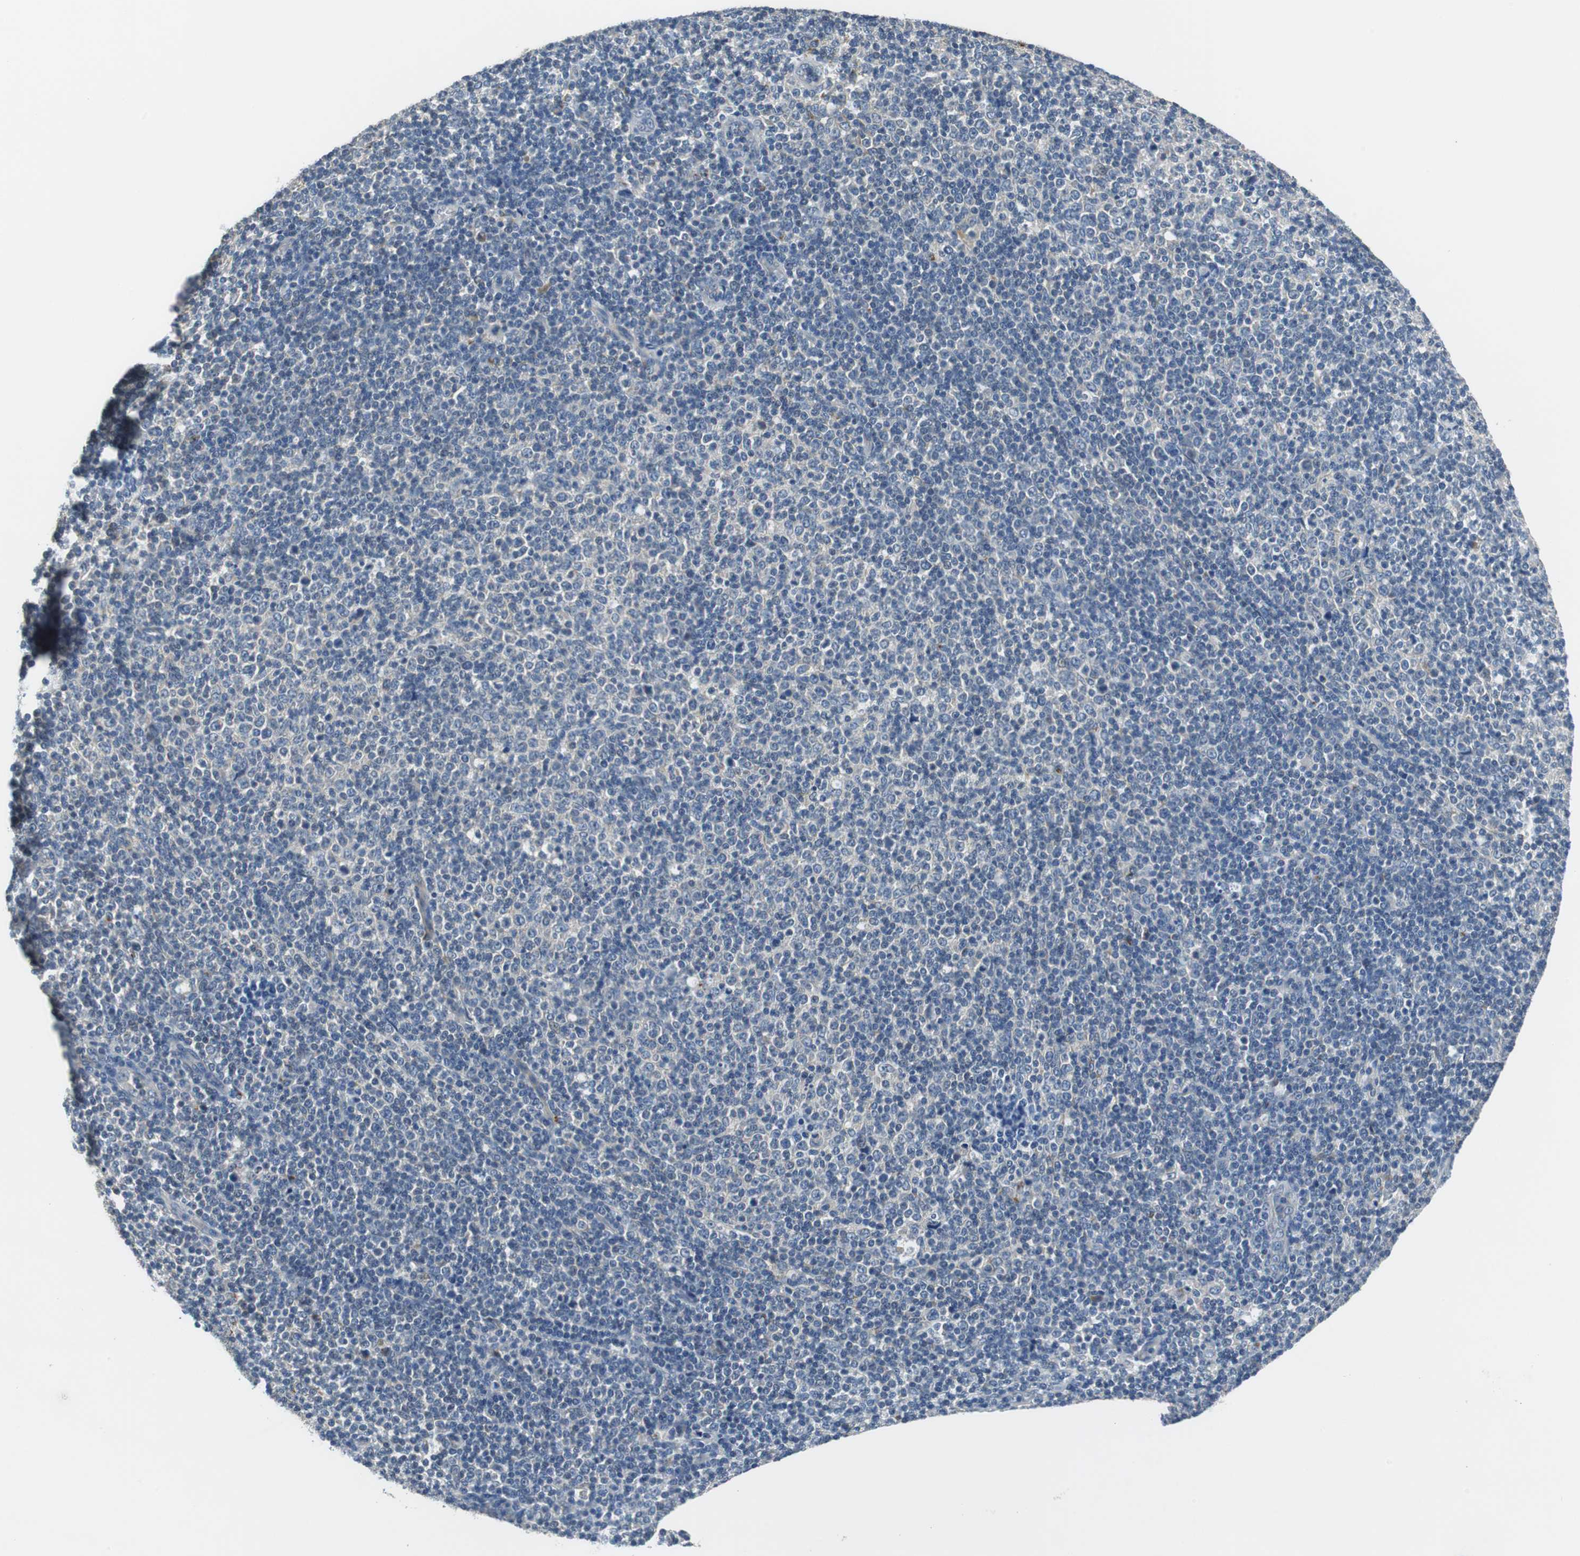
{"staining": {"intensity": "negative", "quantity": "none", "location": "none"}, "tissue": "lymphoma", "cell_type": "Tumor cells", "image_type": "cancer", "snomed": [{"axis": "morphology", "description": "Malignant lymphoma, non-Hodgkin's type, Low grade"}, {"axis": "topography", "description": "Lymph node"}], "caption": "Immunohistochemistry (IHC) micrograph of human low-grade malignant lymphoma, non-Hodgkin's type stained for a protein (brown), which demonstrates no expression in tumor cells.", "gene": "FADS2", "patient": {"sex": "male", "age": 70}}